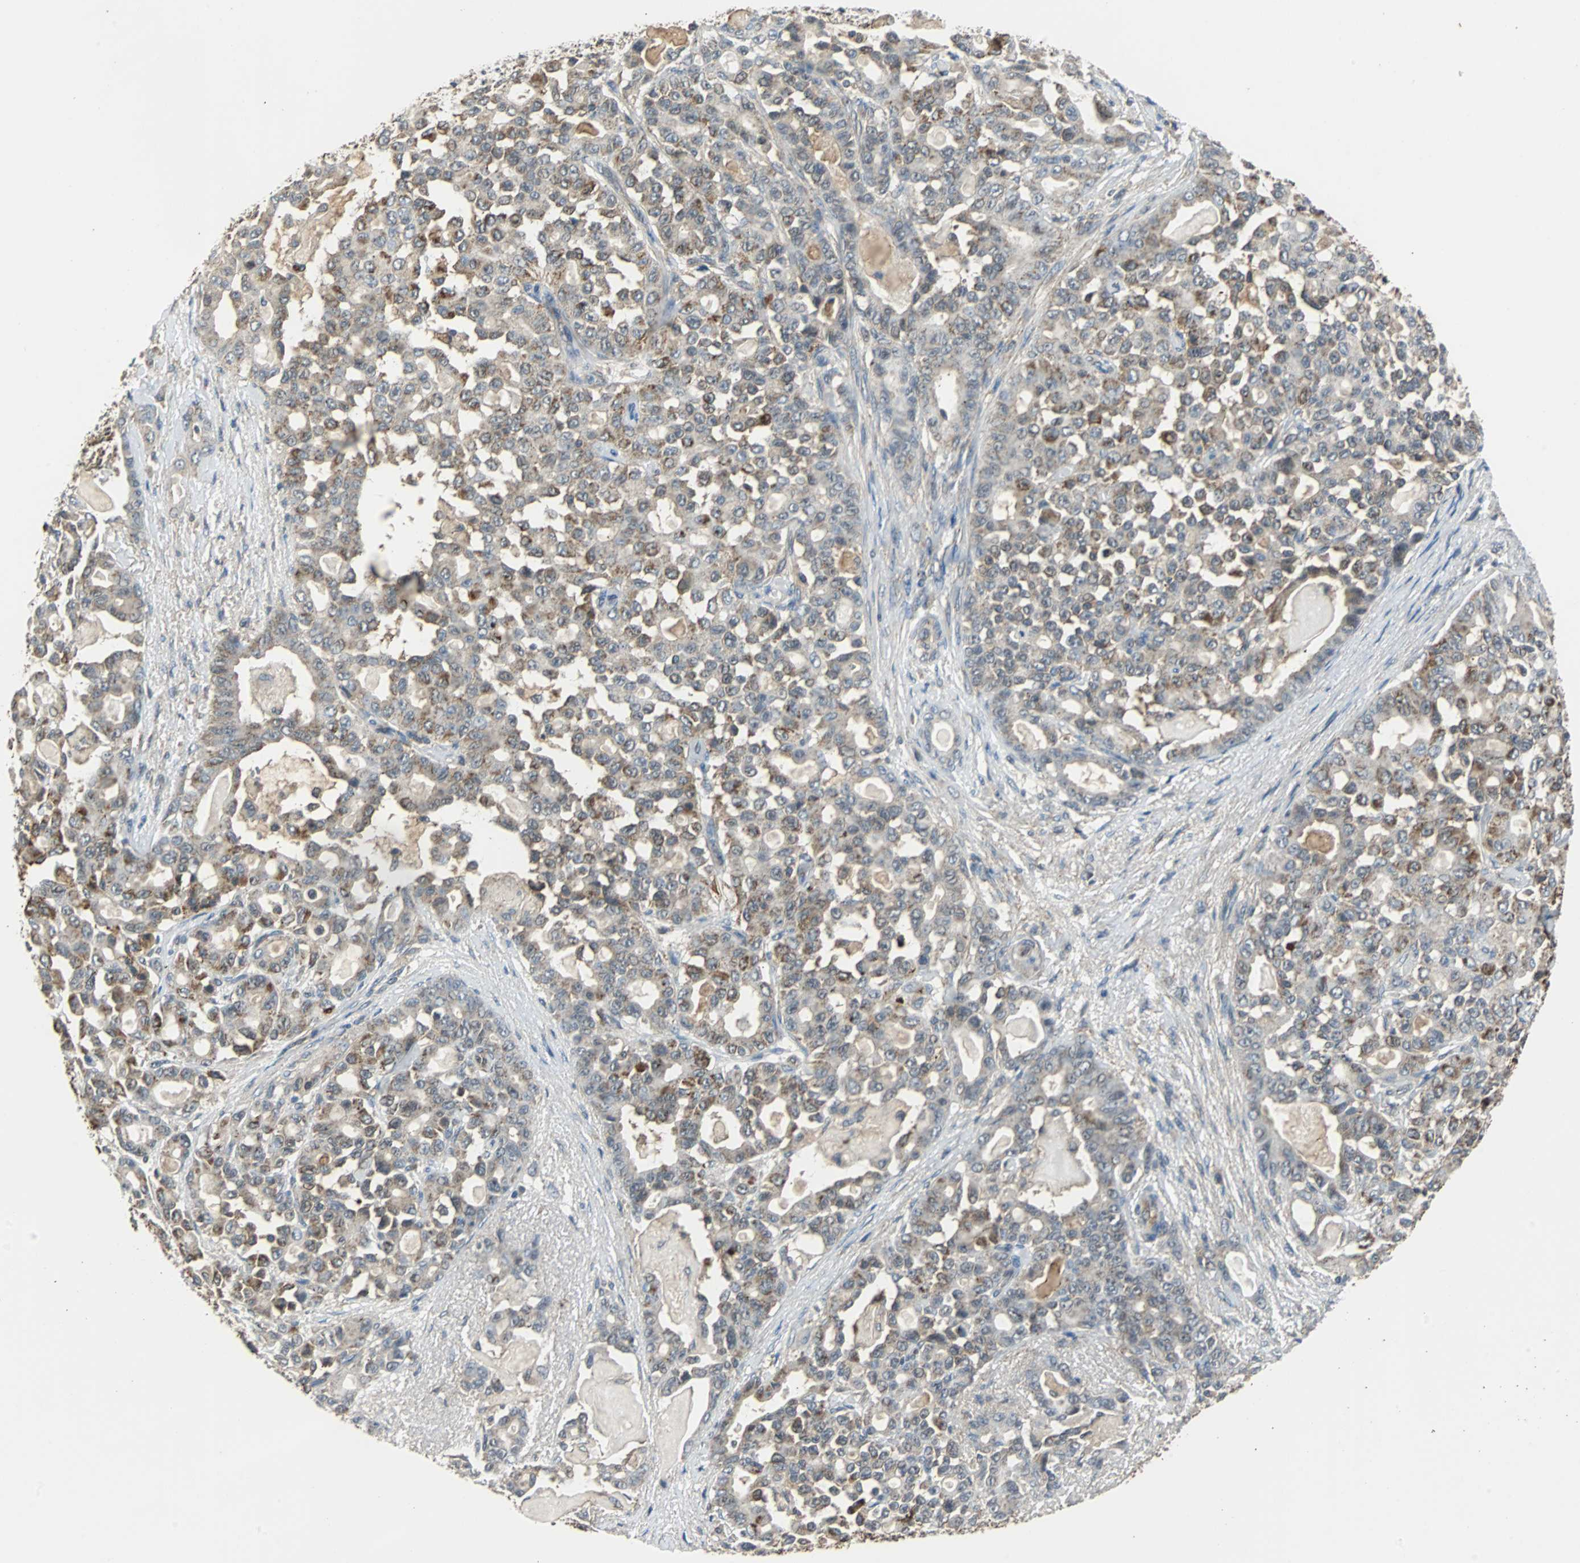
{"staining": {"intensity": "moderate", "quantity": "25%-75%", "location": "cytoplasmic/membranous"}, "tissue": "pancreatic cancer", "cell_type": "Tumor cells", "image_type": "cancer", "snomed": [{"axis": "morphology", "description": "Adenocarcinoma, NOS"}, {"axis": "topography", "description": "Pancreas"}], "caption": "Protein positivity by immunohistochemistry (IHC) exhibits moderate cytoplasmic/membranous expression in about 25%-75% of tumor cells in pancreatic adenocarcinoma. (DAB (3,3'-diaminobenzidine) IHC with brightfield microscopy, high magnification).", "gene": "VBP1", "patient": {"sex": "male", "age": 63}}